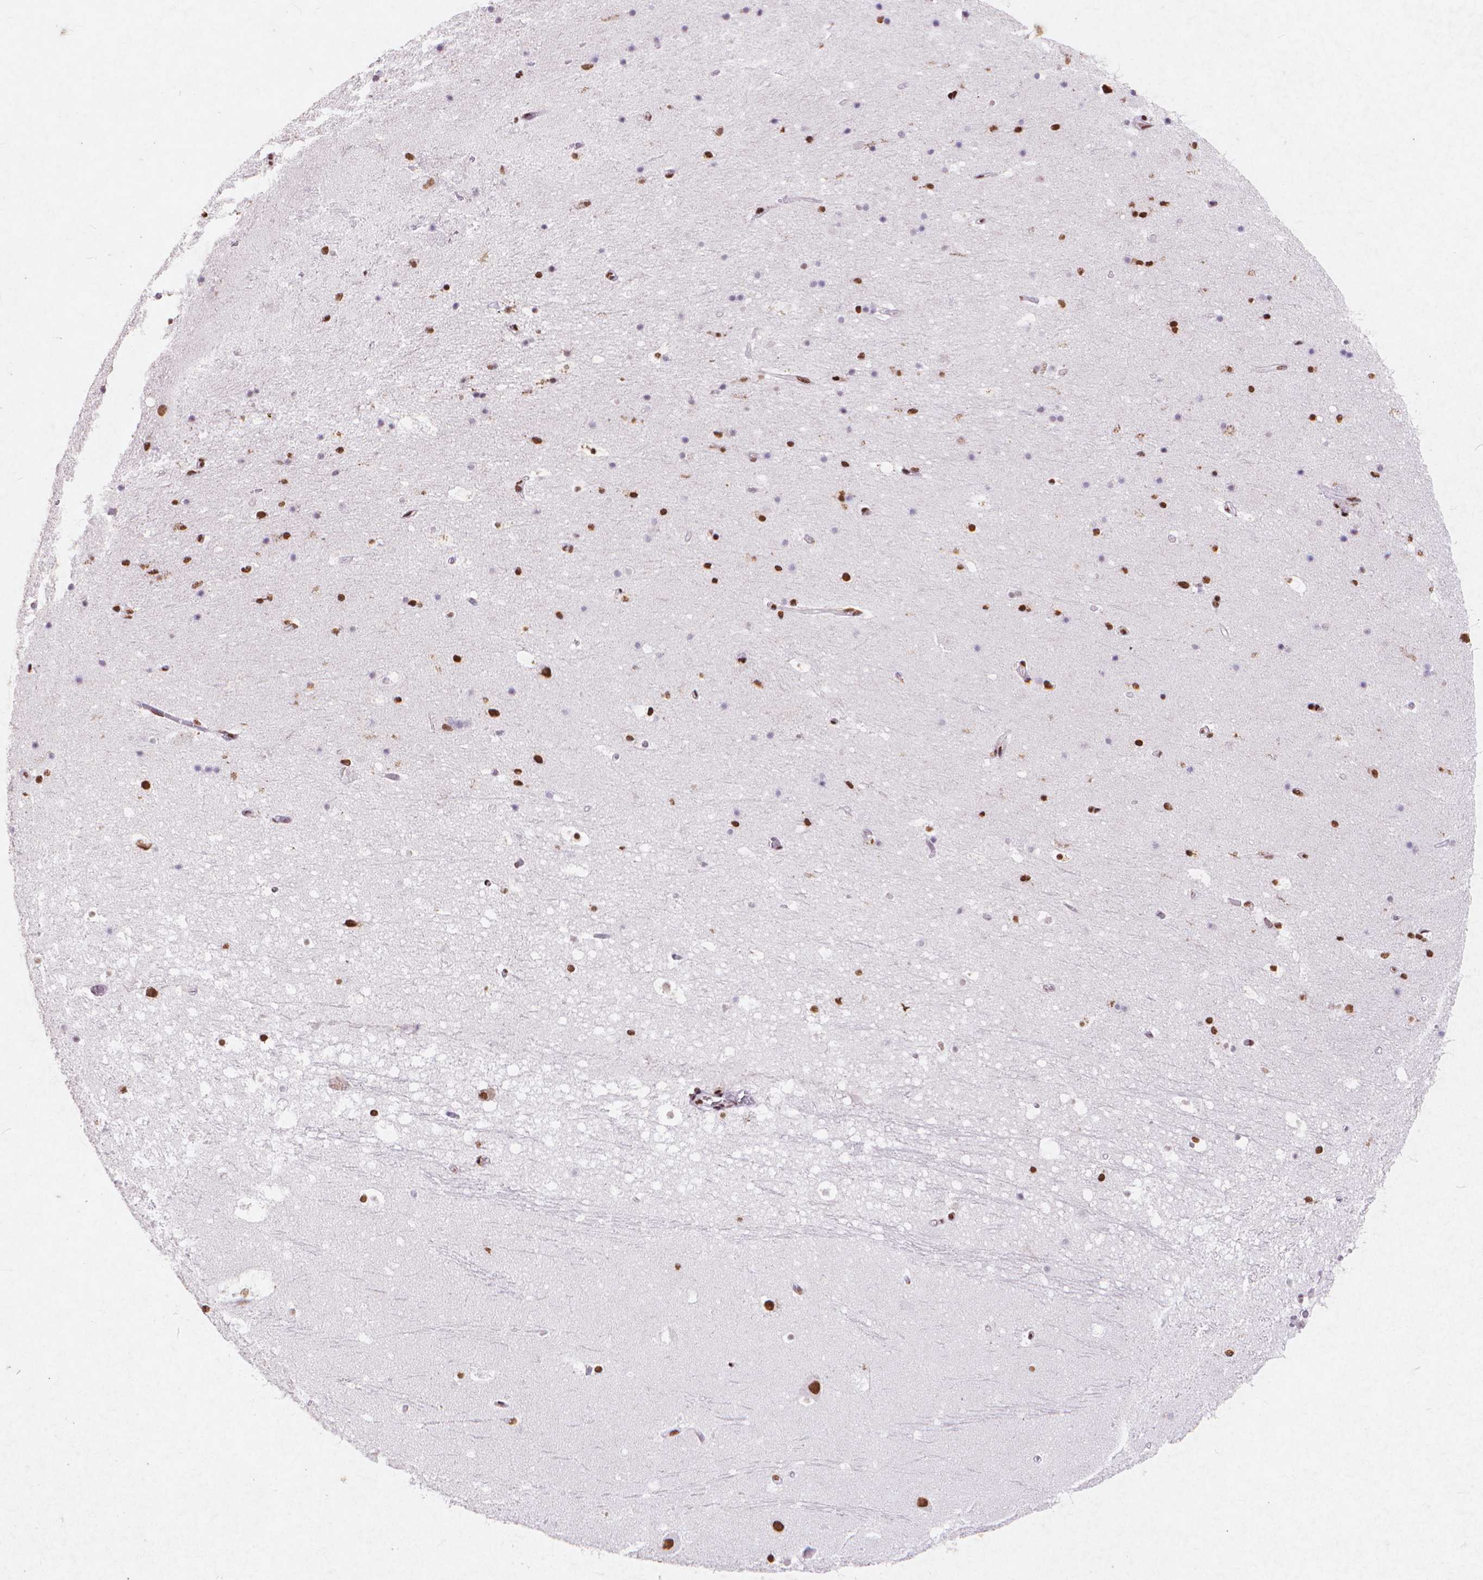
{"staining": {"intensity": "strong", "quantity": "25%-75%", "location": "nuclear"}, "tissue": "hippocampus", "cell_type": "Glial cells", "image_type": "normal", "snomed": [{"axis": "morphology", "description": "Normal tissue, NOS"}, {"axis": "topography", "description": "Hippocampus"}], "caption": "This histopathology image reveals immunohistochemistry staining of unremarkable hippocampus, with high strong nuclear staining in about 25%-75% of glial cells.", "gene": "CITED2", "patient": {"sex": "male", "age": 26}}